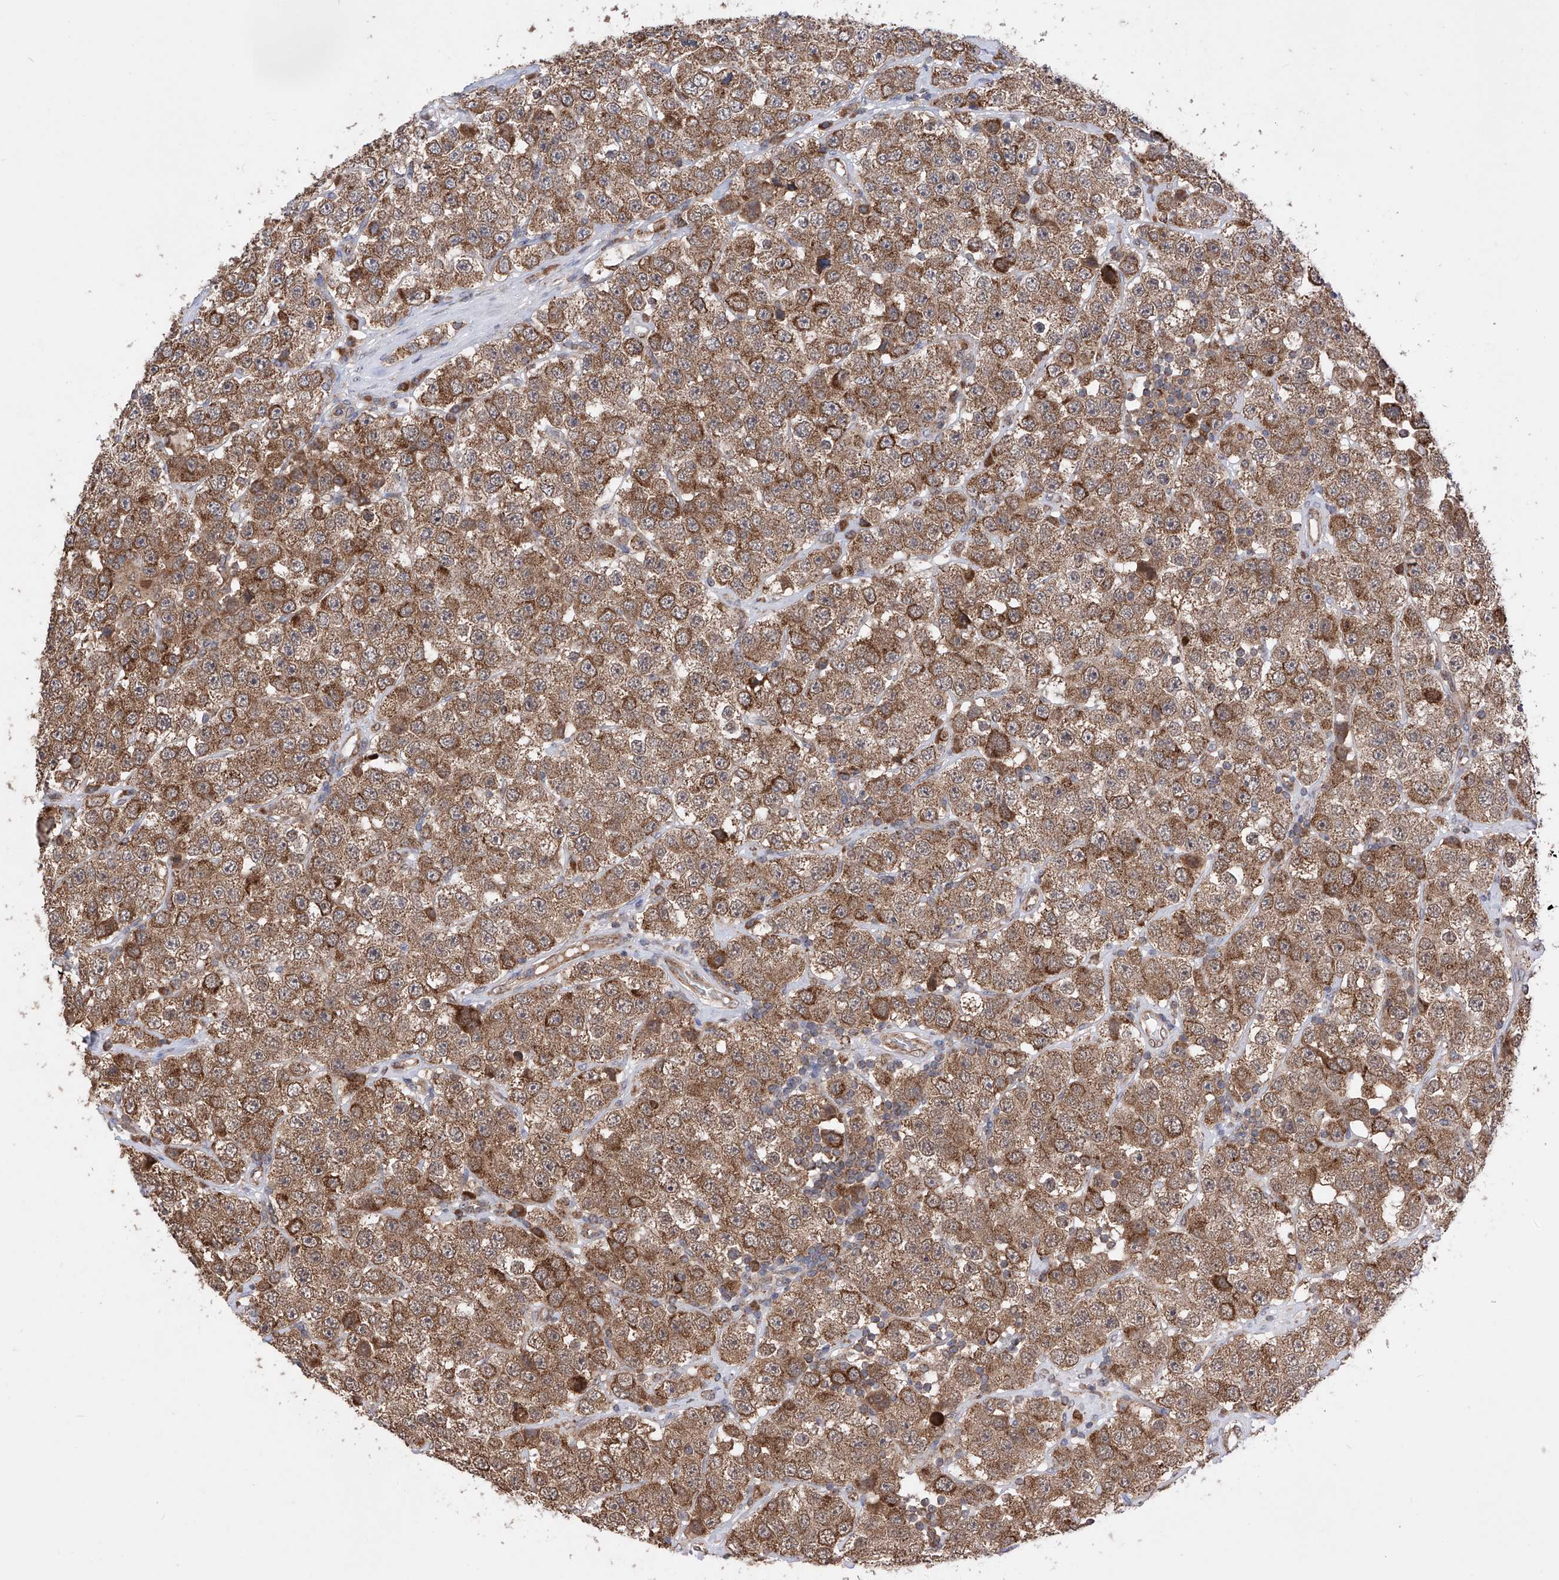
{"staining": {"intensity": "moderate", "quantity": ">75%", "location": "cytoplasmic/membranous"}, "tissue": "testis cancer", "cell_type": "Tumor cells", "image_type": "cancer", "snomed": [{"axis": "morphology", "description": "Seminoma, NOS"}, {"axis": "topography", "description": "Testis"}], "caption": "Brown immunohistochemical staining in testis cancer shows moderate cytoplasmic/membranous staining in approximately >75% of tumor cells.", "gene": "SDHAF4", "patient": {"sex": "male", "age": 28}}